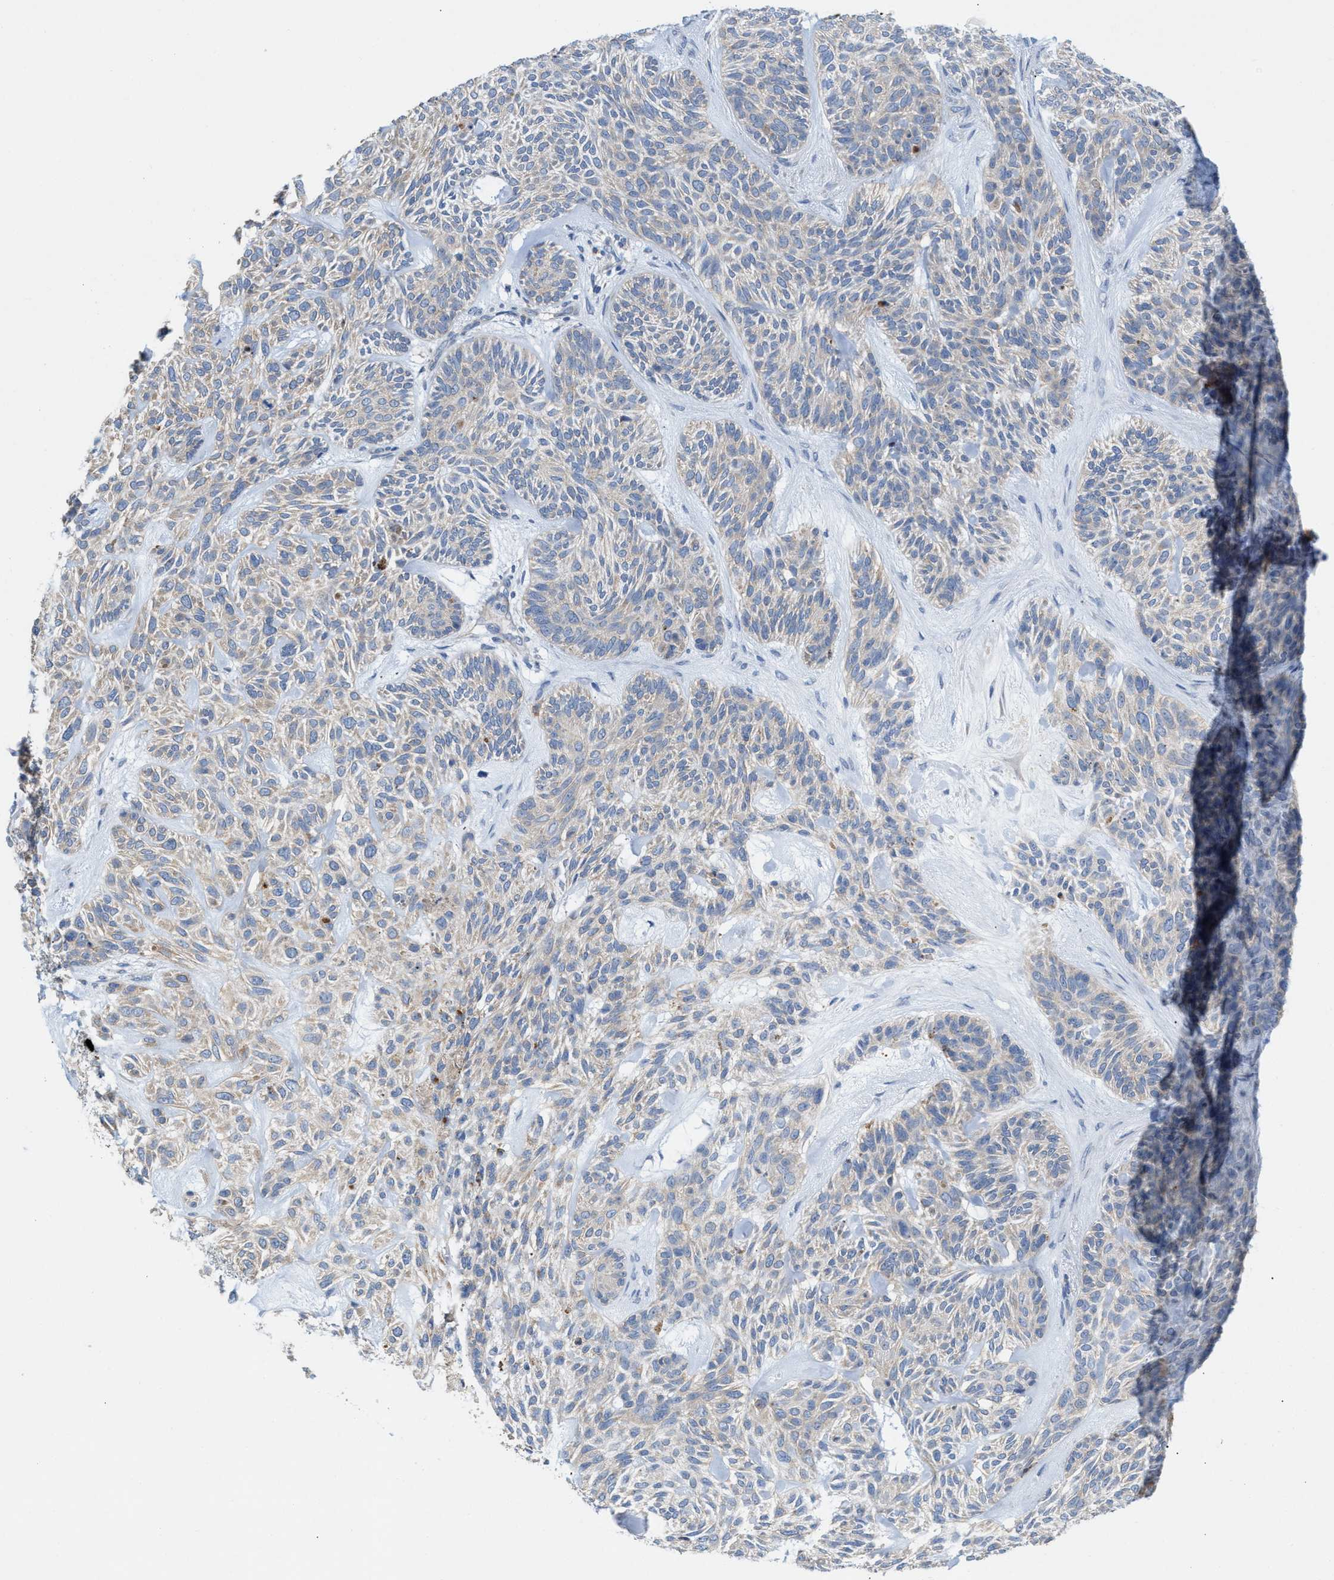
{"staining": {"intensity": "weak", "quantity": "<25%", "location": "cytoplasmic/membranous"}, "tissue": "skin cancer", "cell_type": "Tumor cells", "image_type": "cancer", "snomed": [{"axis": "morphology", "description": "Basal cell carcinoma"}, {"axis": "topography", "description": "Skin"}], "caption": "This is an IHC micrograph of skin basal cell carcinoma. There is no positivity in tumor cells.", "gene": "DYNC2I1", "patient": {"sex": "male", "age": 55}}